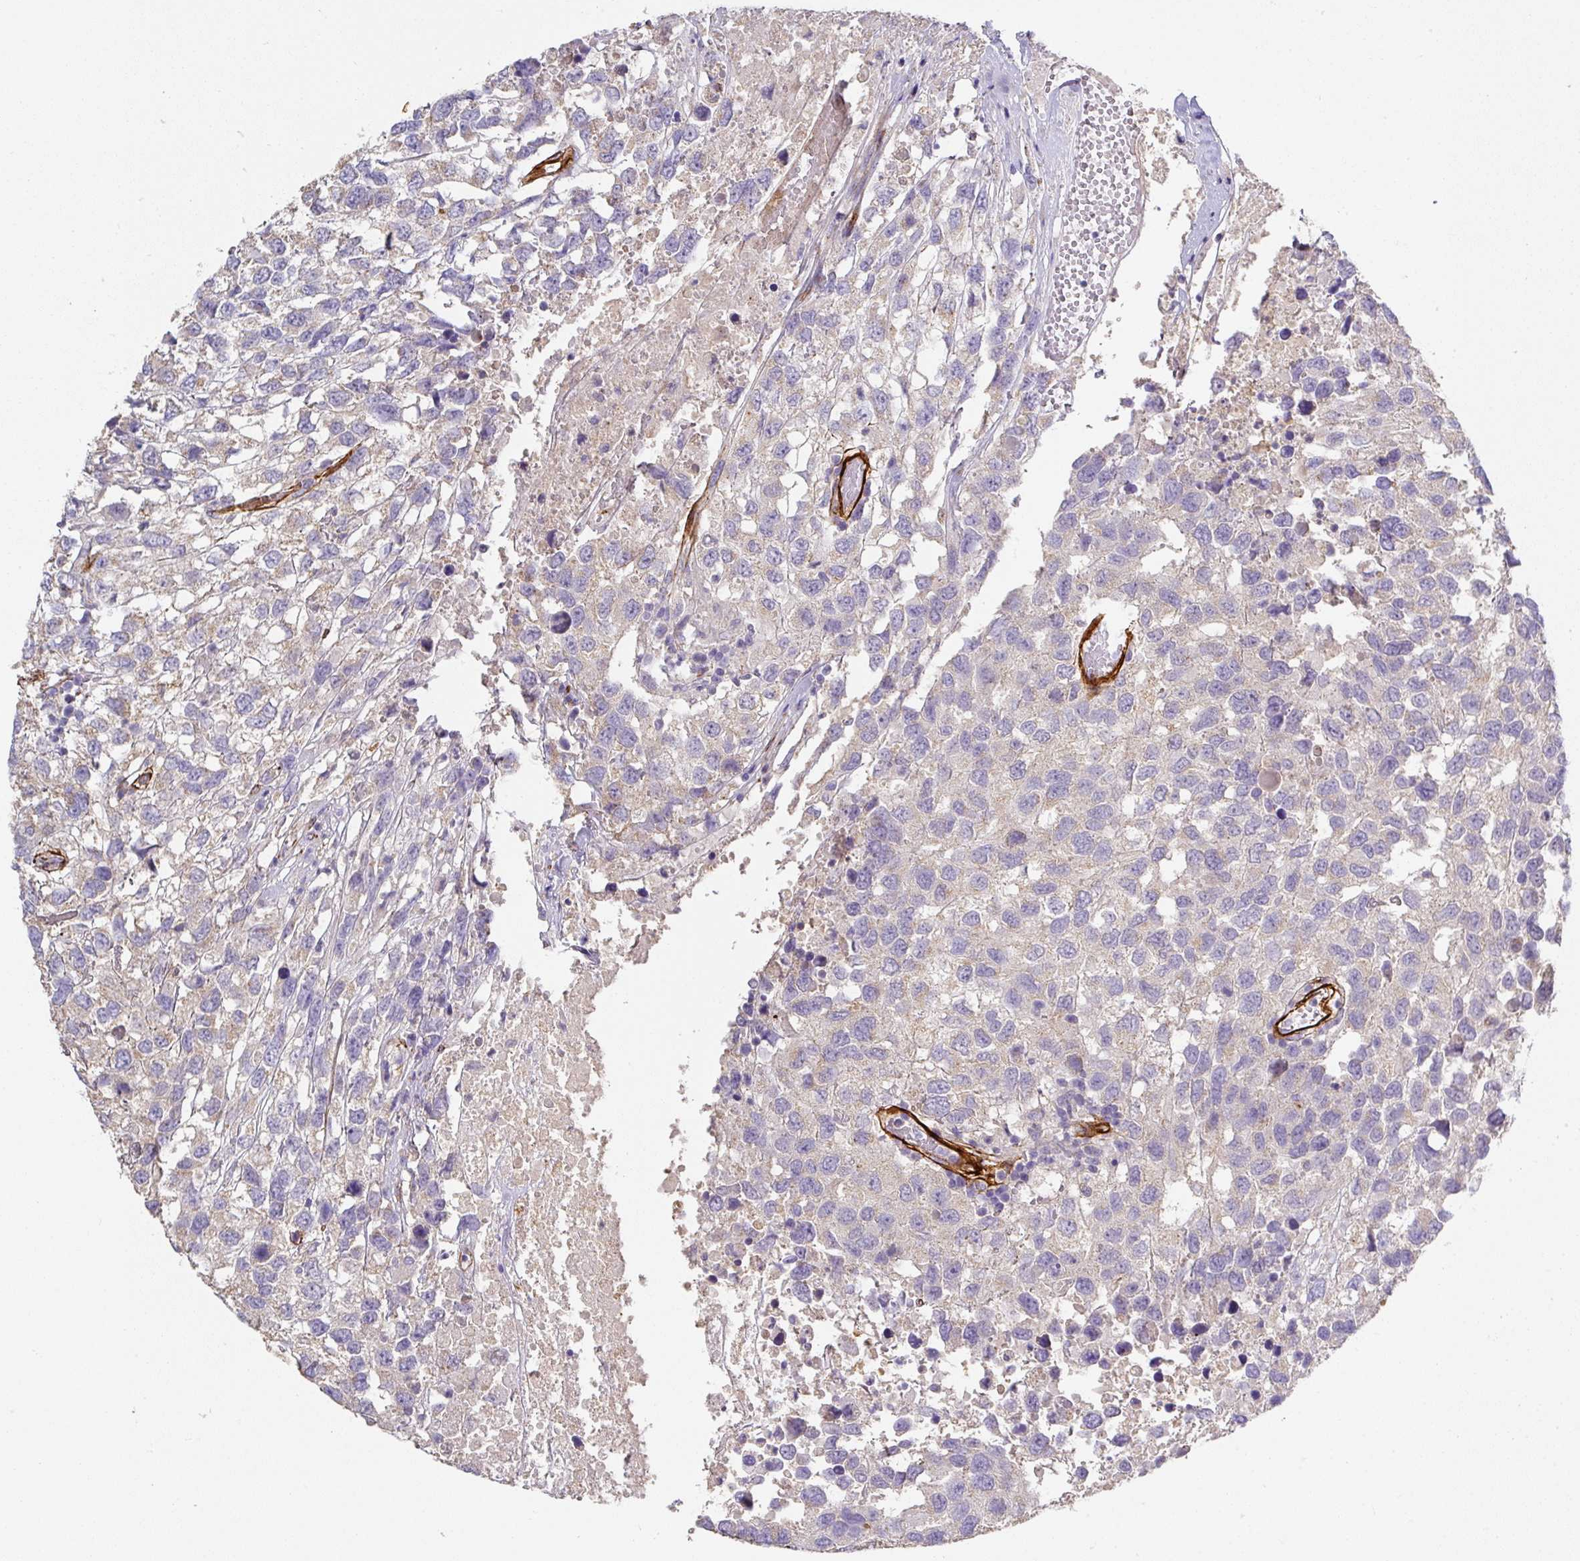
{"staining": {"intensity": "weak", "quantity": "<25%", "location": "cytoplasmic/membranous"}, "tissue": "testis cancer", "cell_type": "Tumor cells", "image_type": "cancer", "snomed": [{"axis": "morphology", "description": "Carcinoma, Embryonal, NOS"}, {"axis": "topography", "description": "Testis"}], "caption": "IHC histopathology image of human testis cancer (embryonal carcinoma) stained for a protein (brown), which exhibits no staining in tumor cells.", "gene": "SLC25A17", "patient": {"sex": "male", "age": 83}}